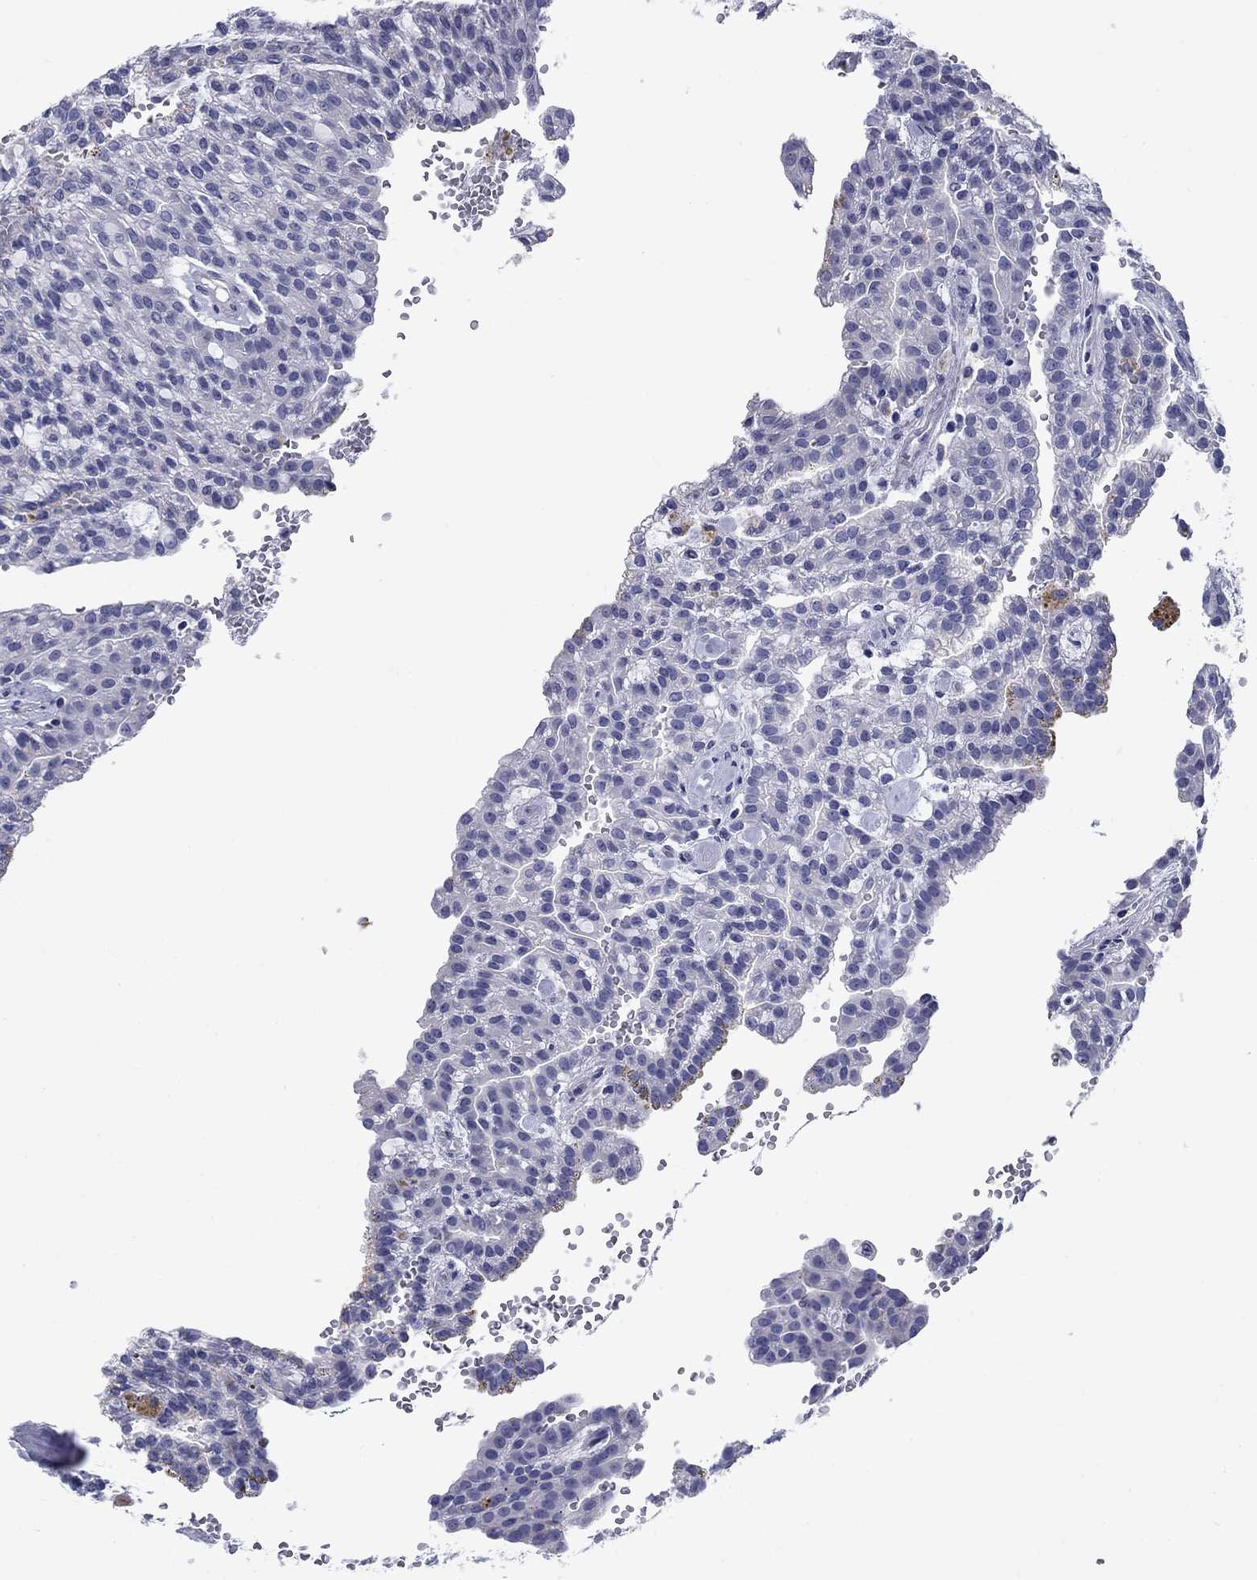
{"staining": {"intensity": "negative", "quantity": "none", "location": "none"}, "tissue": "renal cancer", "cell_type": "Tumor cells", "image_type": "cancer", "snomed": [{"axis": "morphology", "description": "Adenocarcinoma, NOS"}, {"axis": "topography", "description": "Kidney"}], "caption": "This is an IHC micrograph of human renal cancer (adenocarcinoma). There is no positivity in tumor cells.", "gene": "PRKCG", "patient": {"sex": "male", "age": 63}}